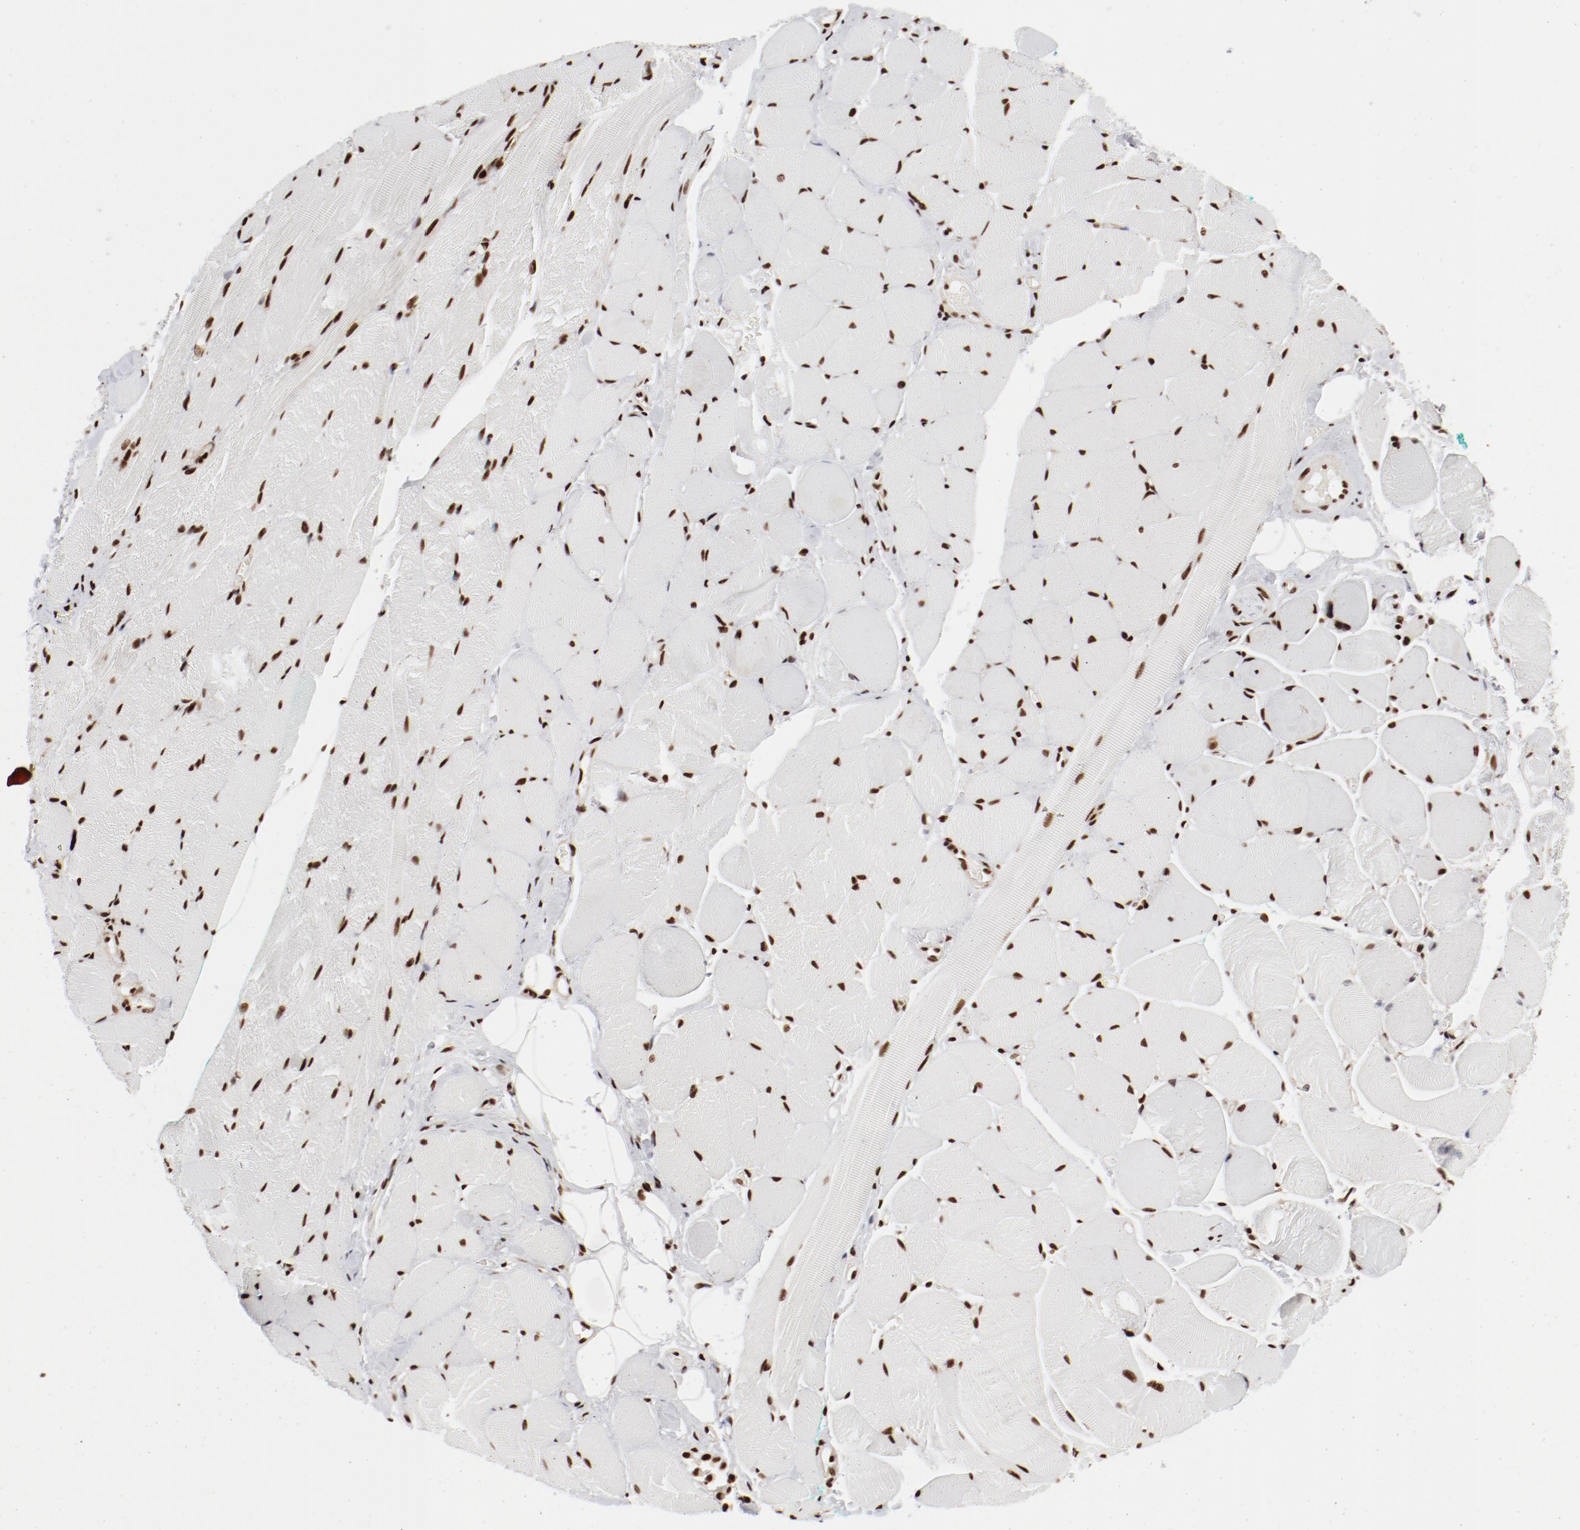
{"staining": {"intensity": "strong", "quantity": ">75%", "location": "nuclear"}, "tissue": "skeletal muscle", "cell_type": "Myocytes", "image_type": "normal", "snomed": [{"axis": "morphology", "description": "Normal tissue, NOS"}, {"axis": "topography", "description": "Skeletal muscle"}, {"axis": "topography", "description": "Peripheral nerve tissue"}], "caption": "About >75% of myocytes in unremarkable skeletal muscle display strong nuclear protein positivity as visualized by brown immunohistochemical staining.", "gene": "NFYB", "patient": {"sex": "female", "age": 84}}